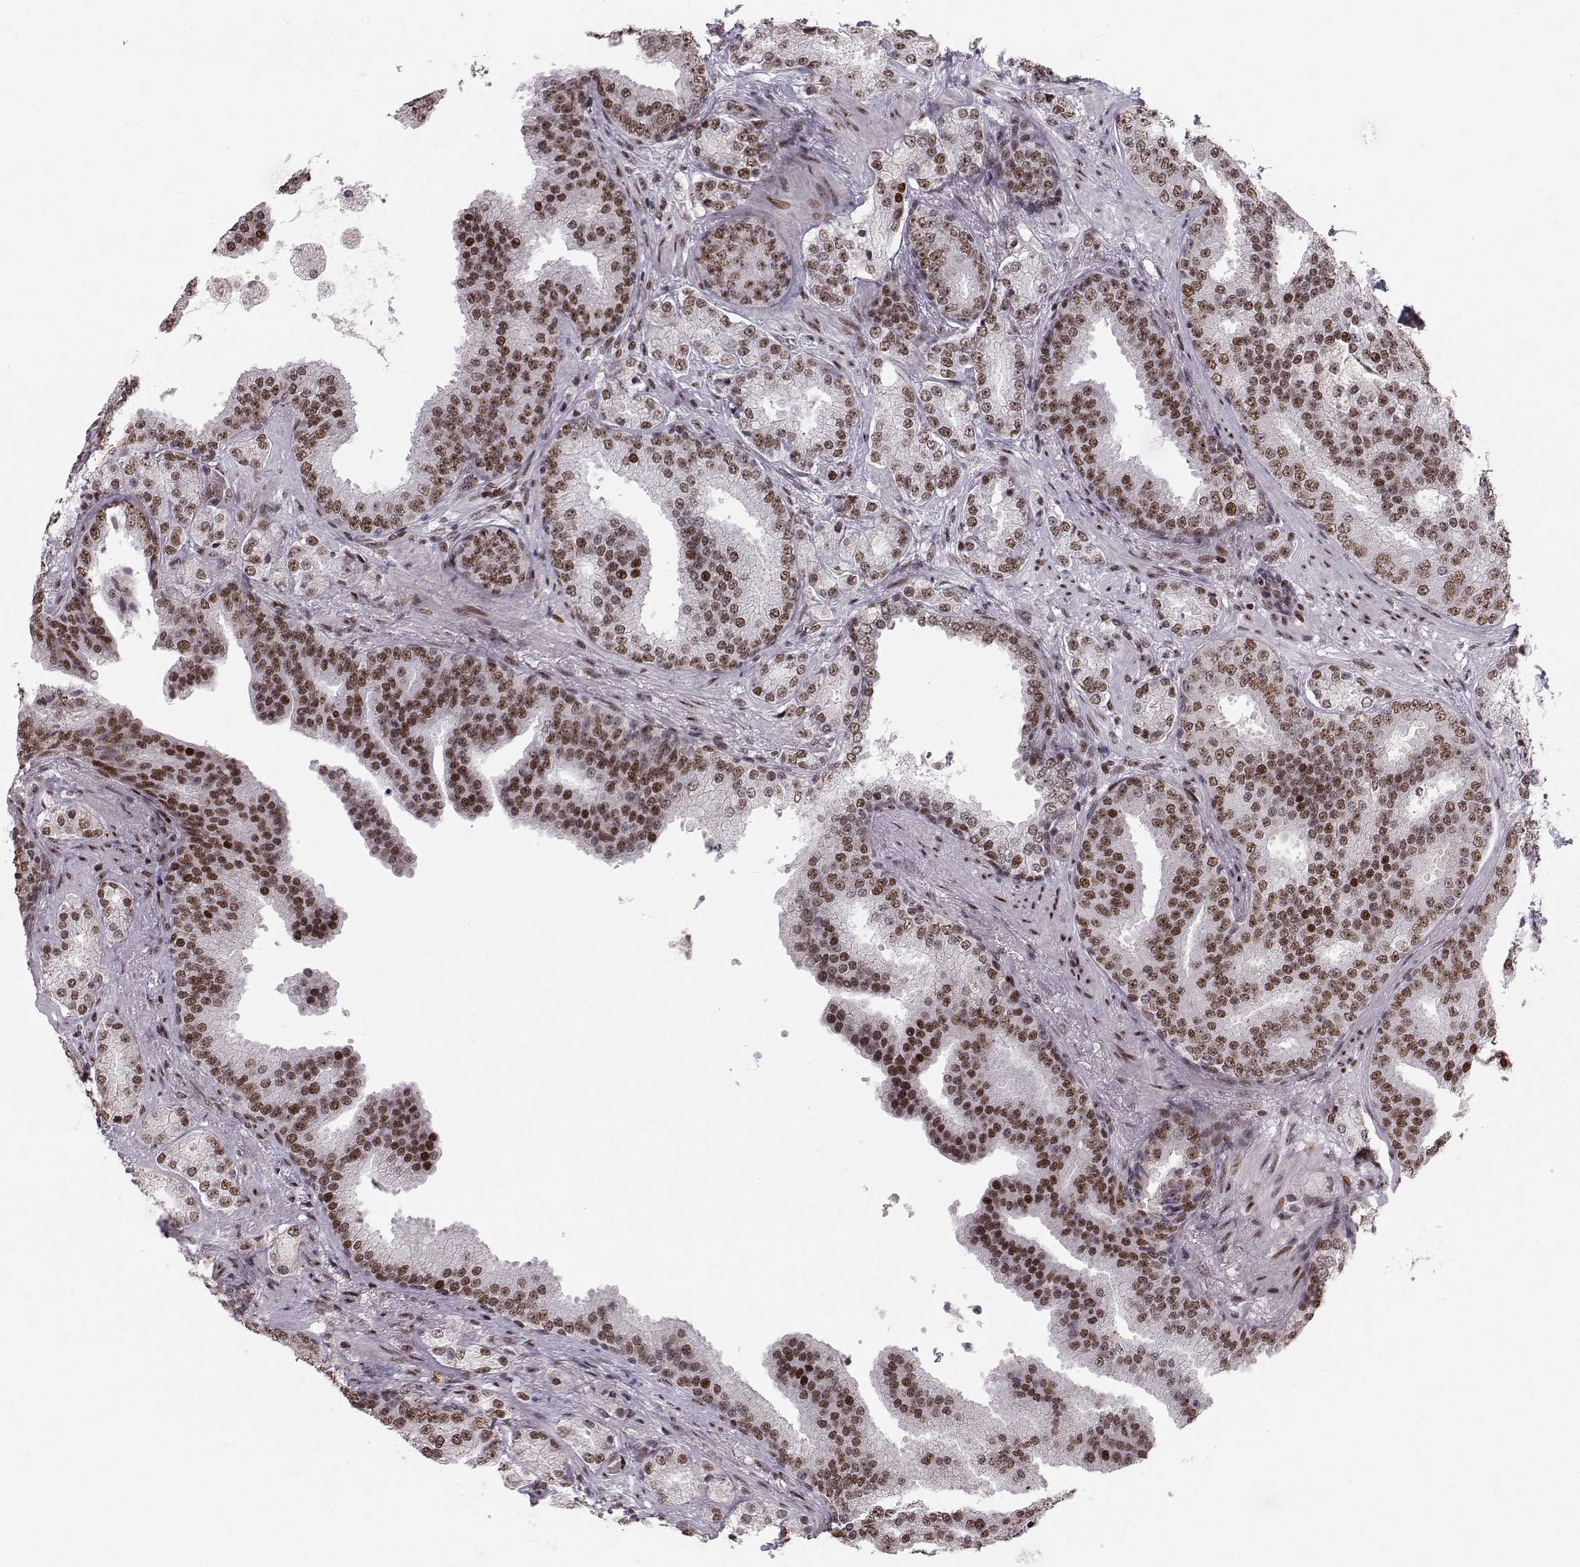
{"staining": {"intensity": "strong", "quantity": ">75%", "location": "nuclear"}, "tissue": "prostate cancer", "cell_type": "Tumor cells", "image_type": "cancer", "snomed": [{"axis": "morphology", "description": "Adenocarcinoma, Low grade"}, {"axis": "topography", "description": "Prostate"}], "caption": "IHC photomicrograph of neoplastic tissue: human prostate cancer (adenocarcinoma (low-grade)) stained using immunohistochemistry reveals high levels of strong protein expression localized specifically in the nuclear of tumor cells, appearing as a nuclear brown color.", "gene": "SNAPC2", "patient": {"sex": "male", "age": 68}}